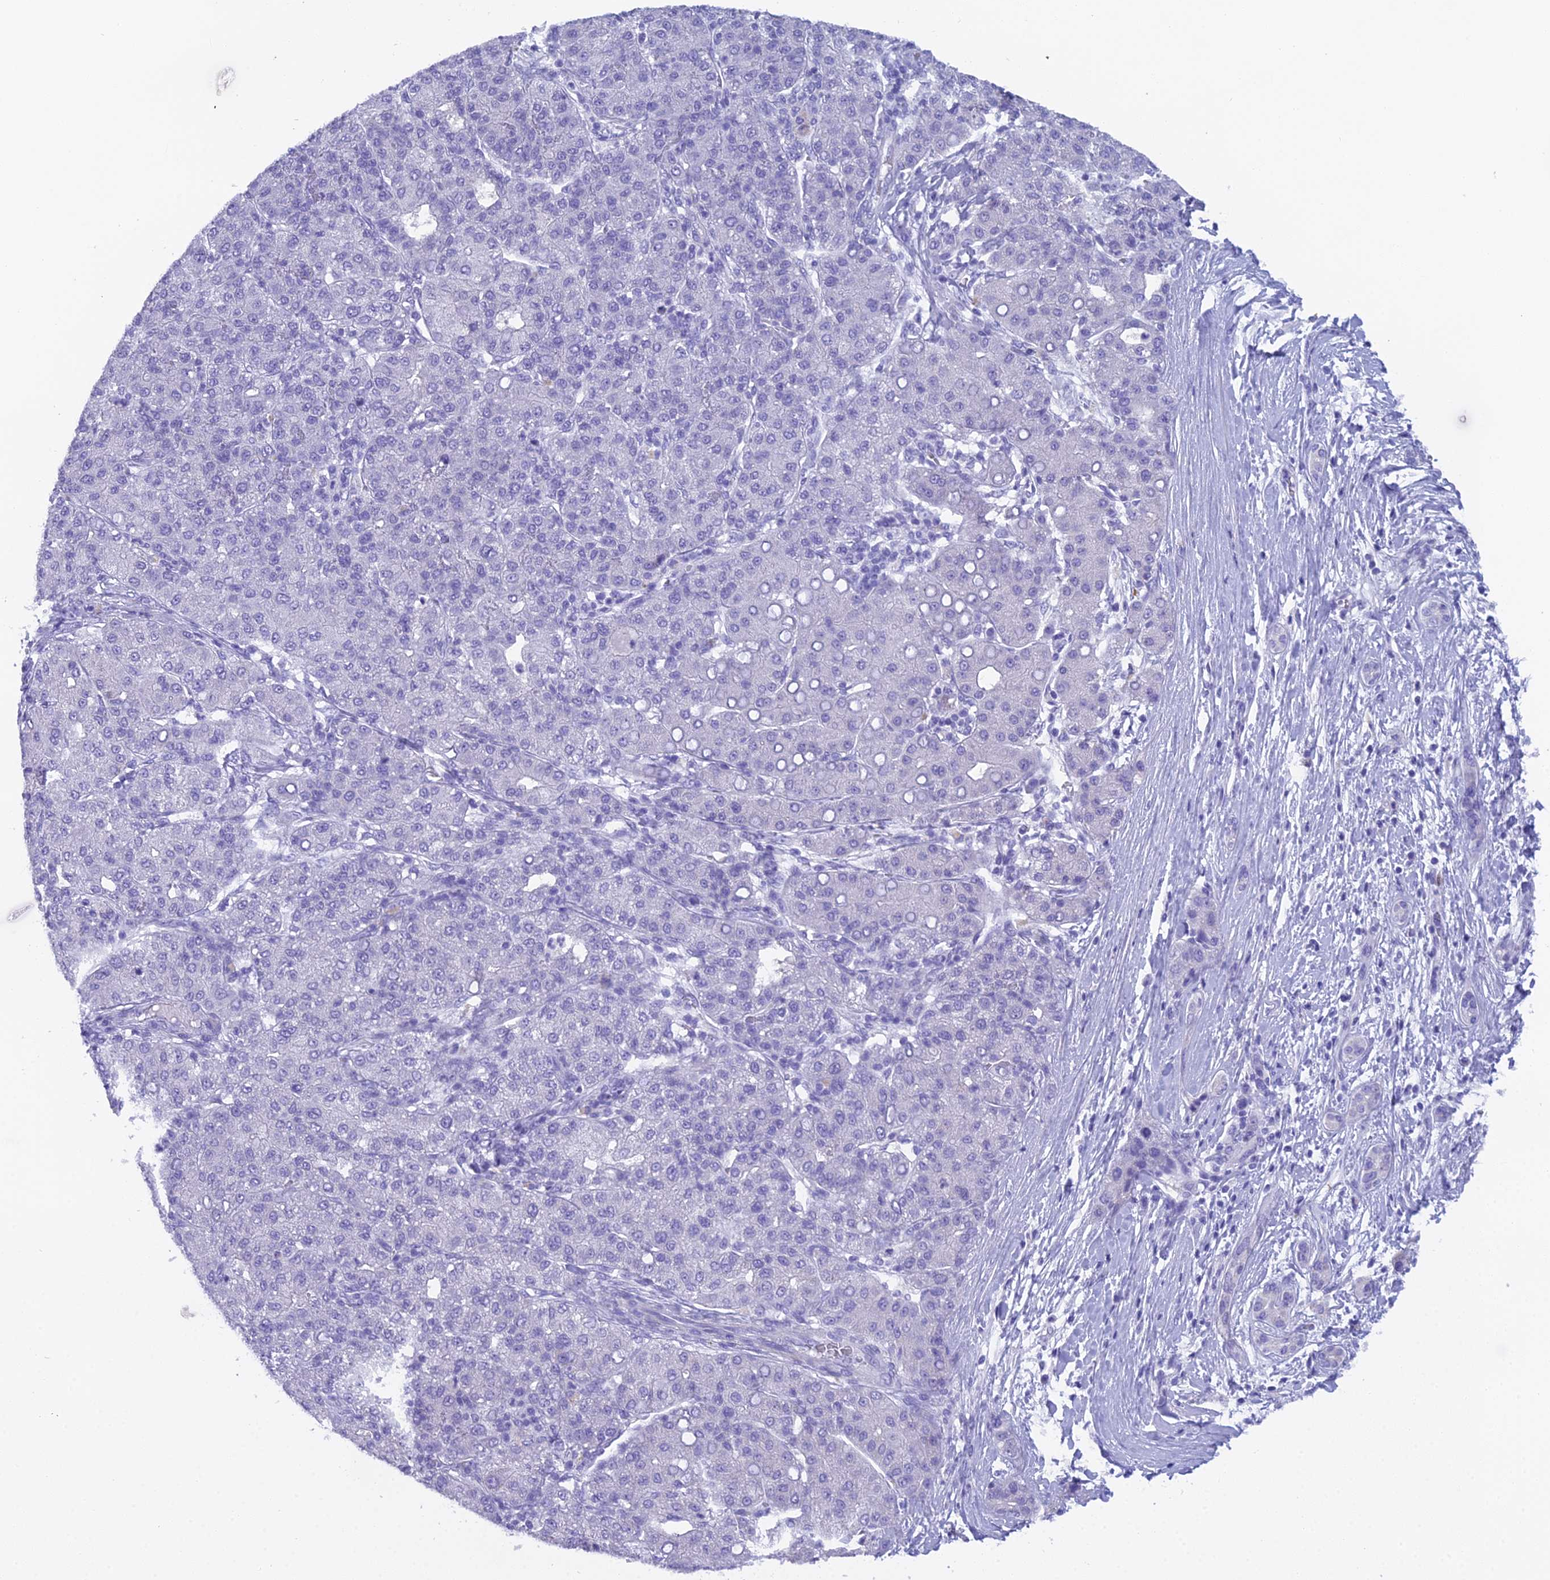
{"staining": {"intensity": "negative", "quantity": "none", "location": "none"}, "tissue": "liver cancer", "cell_type": "Tumor cells", "image_type": "cancer", "snomed": [{"axis": "morphology", "description": "Carcinoma, Hepatocellular, NOS"}, {"axis": "topography", "description": "Liver"}], "caption": "The IHC photomicrograph has no significant staining in tumor cells of hepatocellular carcinoma (liver) tissue.", "gene": "UNC80", "patient": {"sex": "male", "age": 65}}